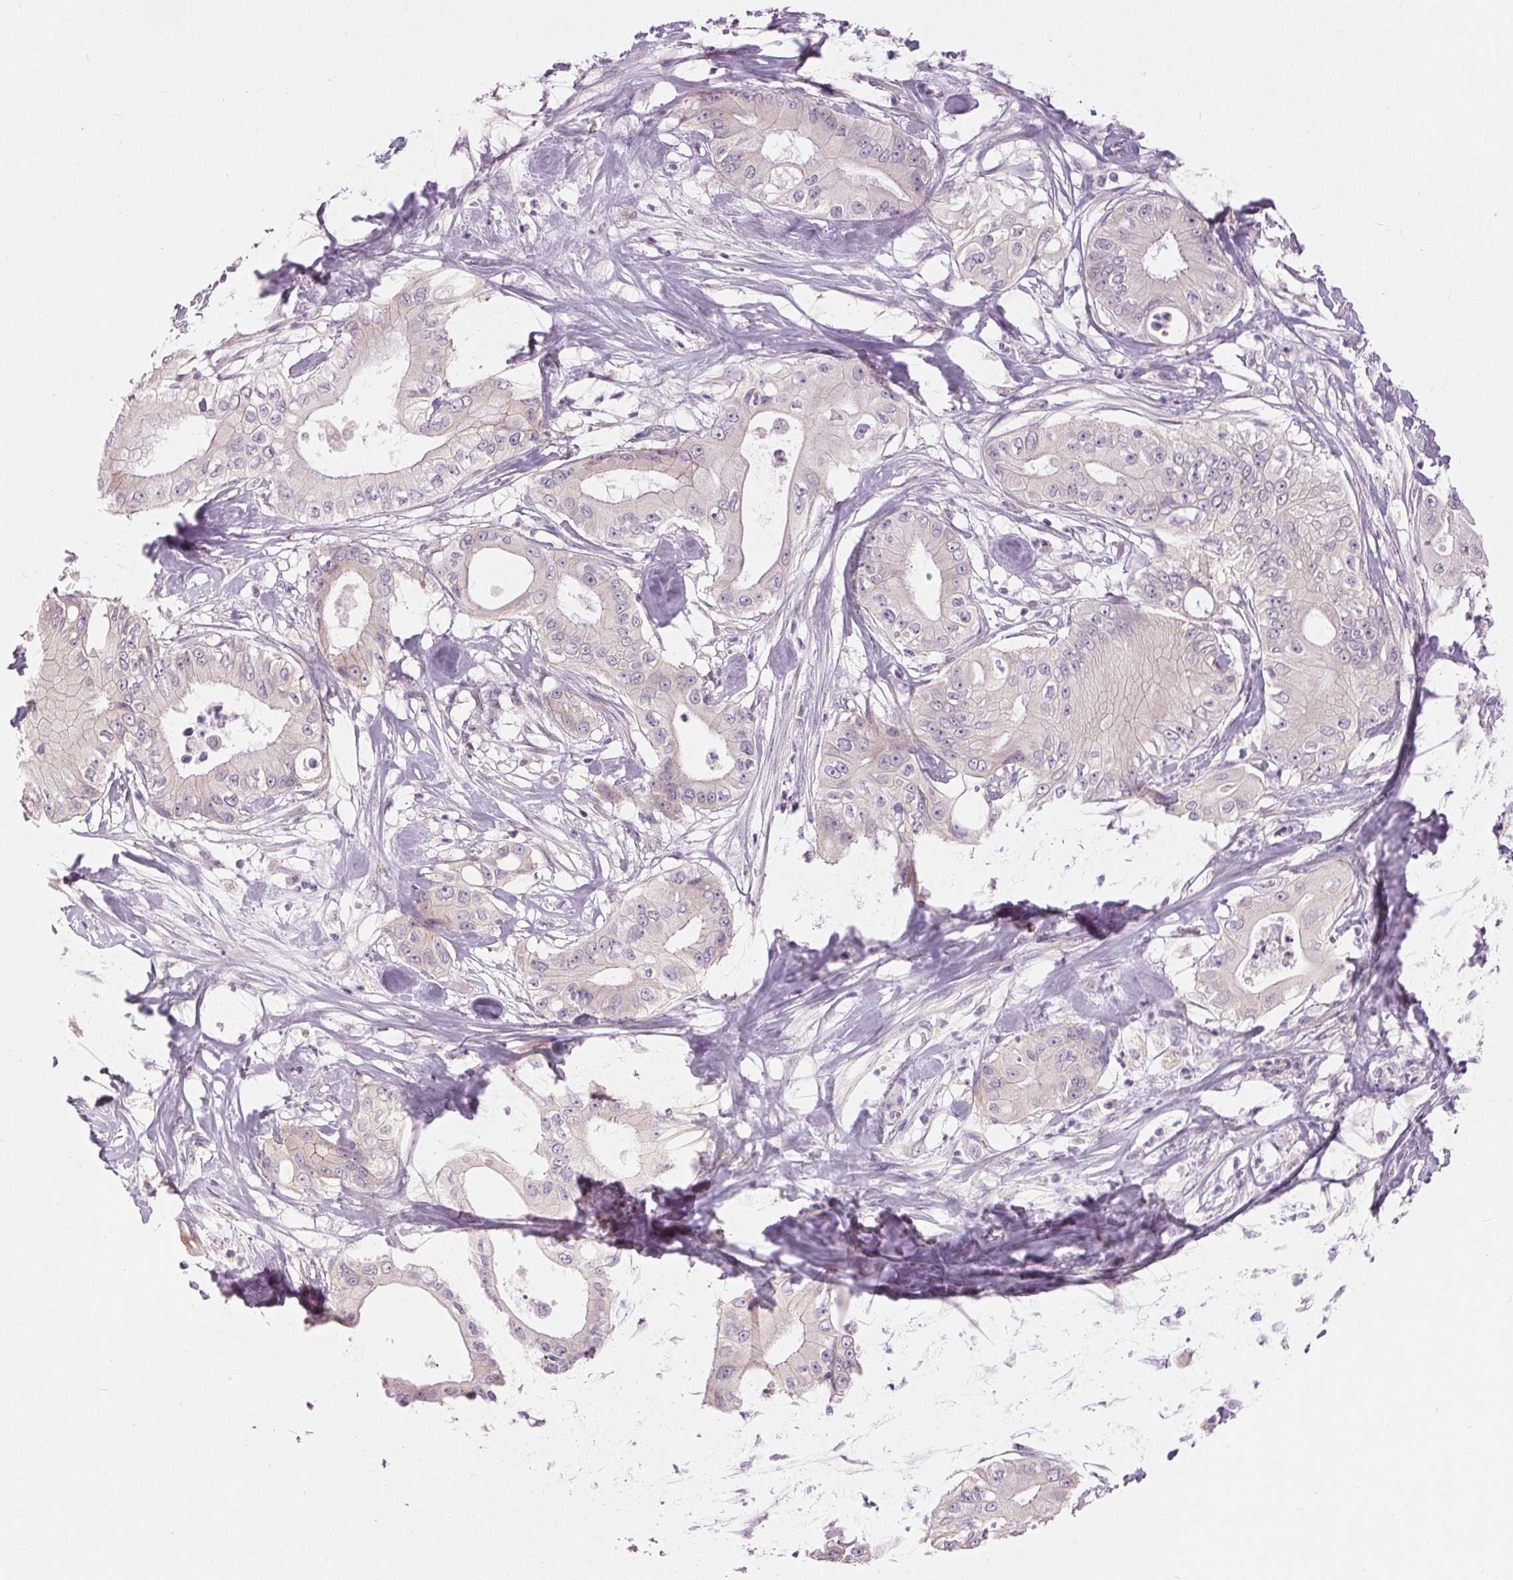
{"staining": {"intensity": "negative", "quantity": "none", "location": "none"}, "tissue": "pancreatic cancer", "cell_type": "Tumor cells", "image_type": "cancer", "snomed": [{"axis": "morphology", "description": "Adenocarcinoma, NOS"}, {"axis": "topography", "description": "Pancreas"}], "caption": "There is no significant expression in tumor cells of pancreatic cancer (adenocarcinoma).", "gene": "DSG3", "patient": {"sex": "male", "age": 71}}